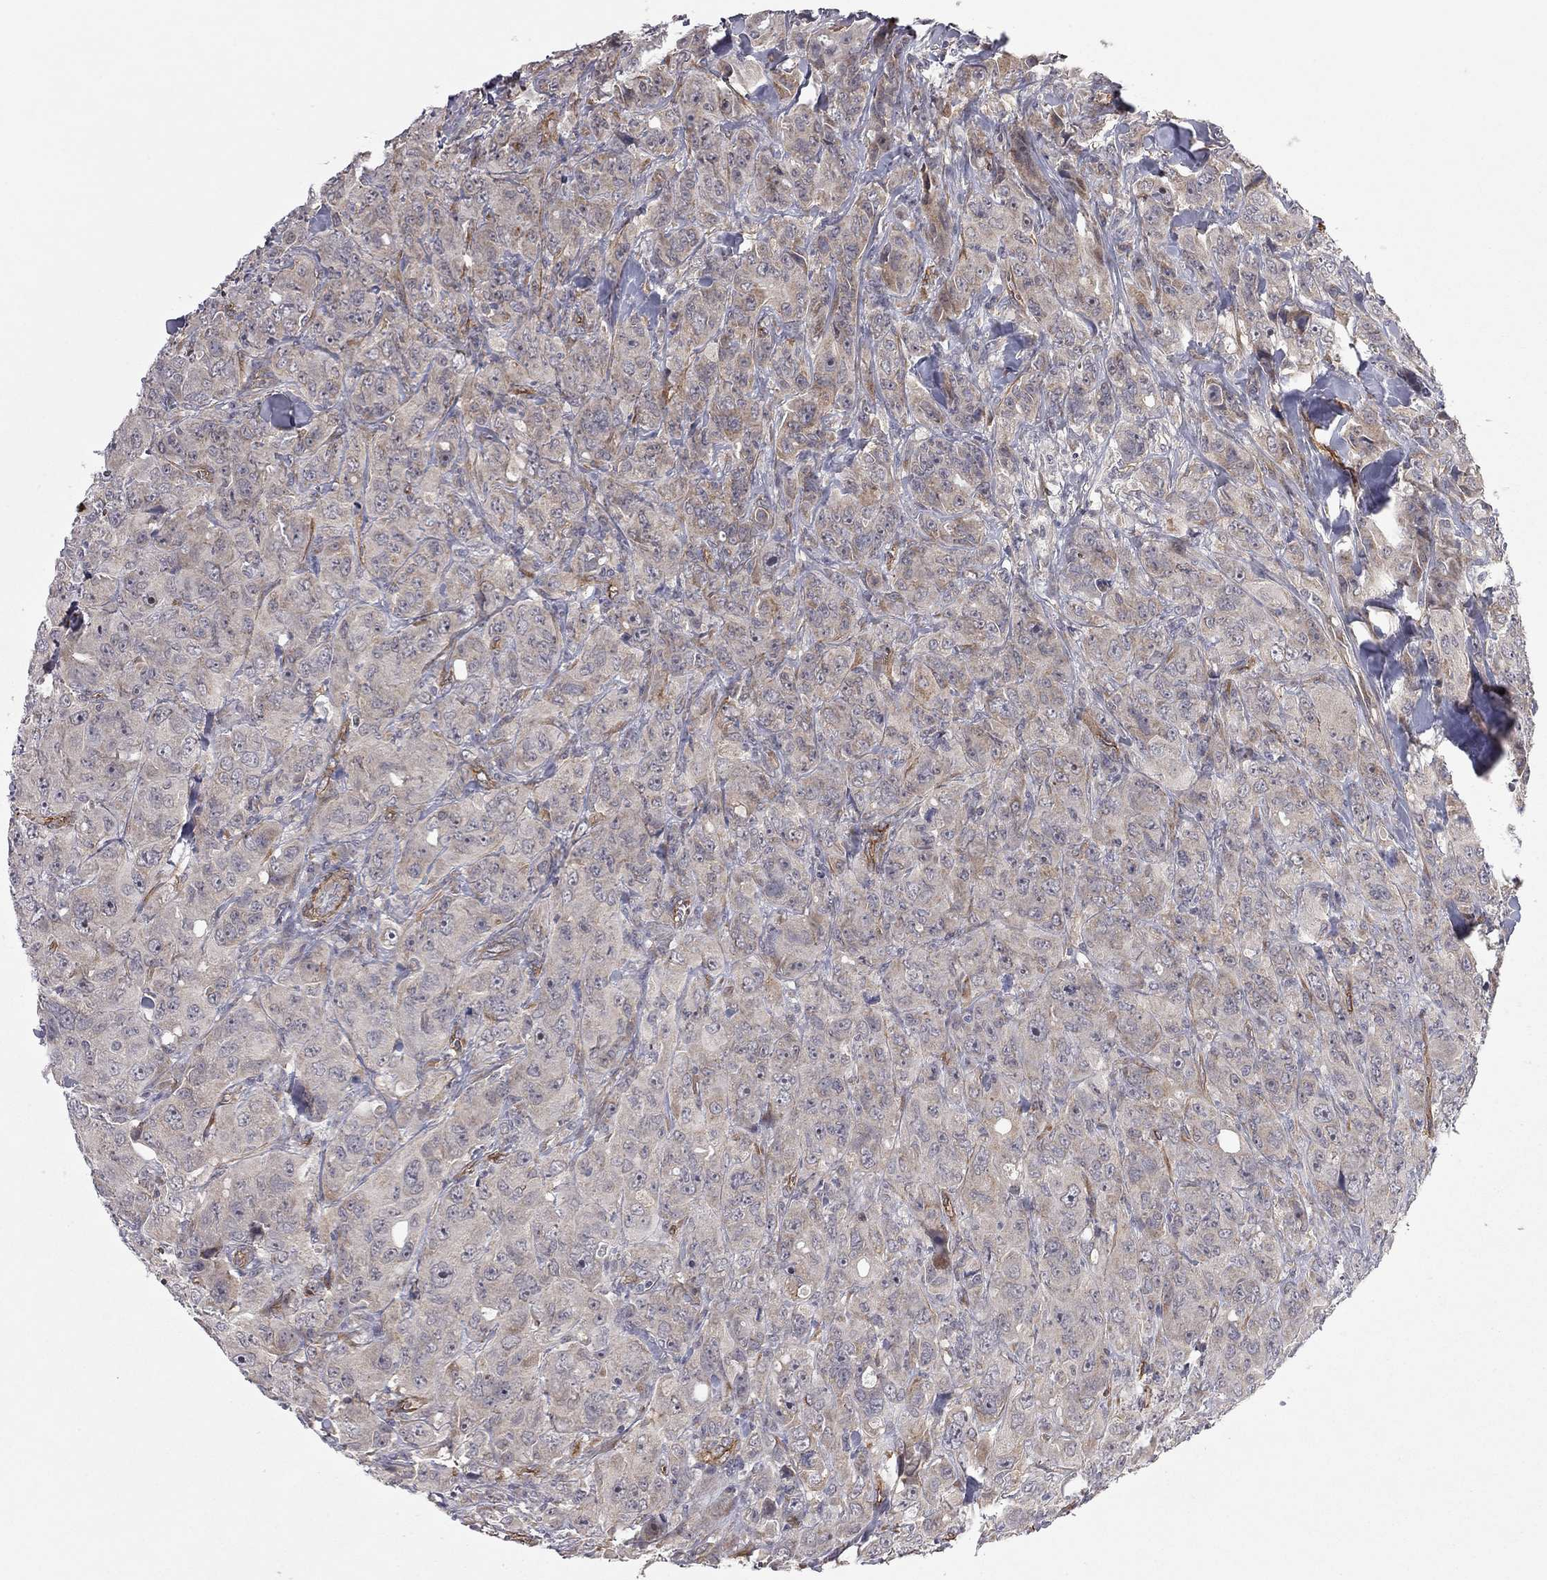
{"staining": {"intensity": "weak", "quantity": "<25%", "location": "cytoplasmic/membranous"}, "tissue": "breast cancer", "cell_type": "Tumor cells", "image_type": "cancer", "snomed": [{"axis": "morphology", "description": "Duct carcinoma"}, {"axis": "topography", "description": "Breast"}], "caption": "This is an IHC histopathology image of human infiltrating ductal carcinoma (breast). There is no staining in tumor cells.", "gene": "EXOC3L2", "patient": {"sex": "female", "age": 43}}